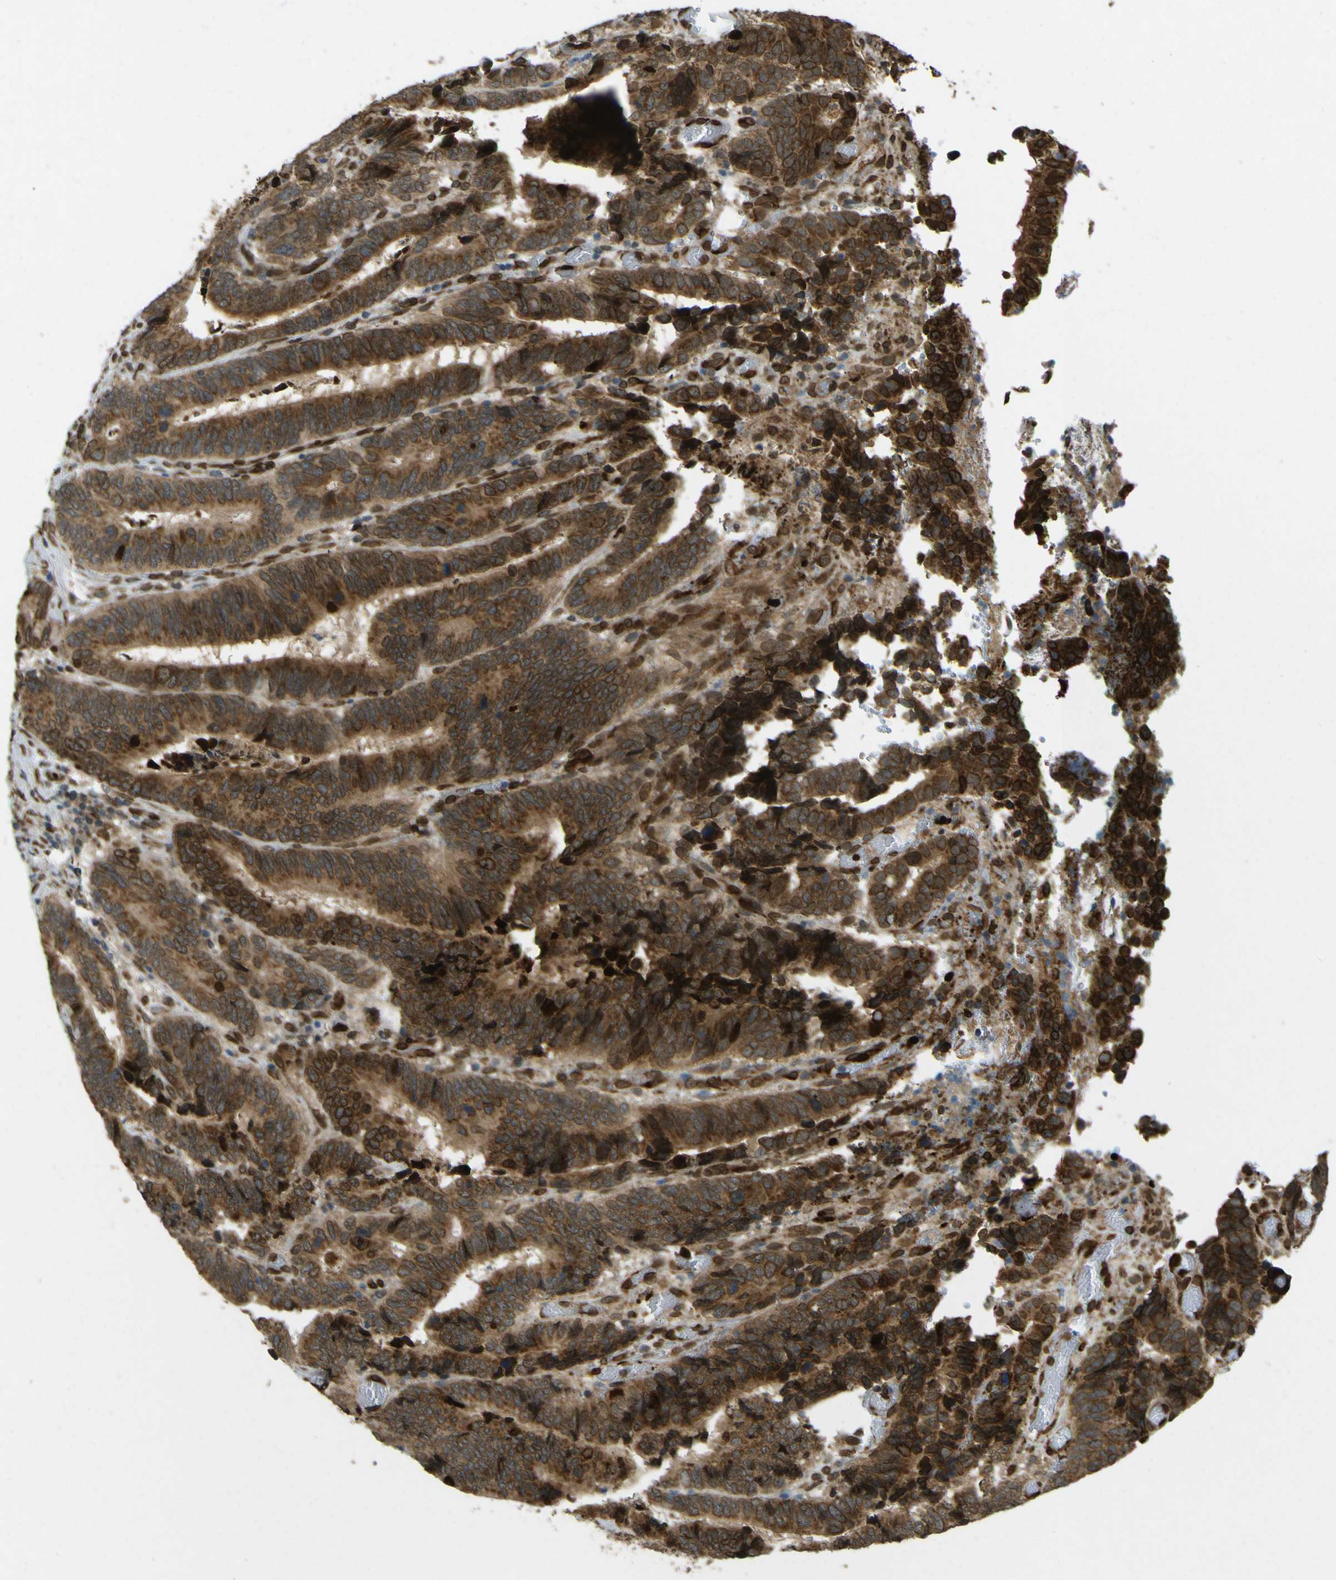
{"staining": {"intensity": "moderate", "quantity": ">75%", "location": "cytoplasmic/membranous"}, "tissue": "colorectal cancer", "cell_type": "Tumor cells", "image_type": "cancer", "snomed": [{"axis": "morphology", "description": "Adenocarcinoma, NOS"}, {"axis": "topography", "description": "Colon"}], "caption": "DAB immunohistochemical staining of human adenocarcinoma (colorectal) reveals moderate cytoplasmic/membranous protein positivity in about >75% of tumor cells. The staining was performed using DAB to visualize the protein expression in brown, while the nuclei were stained in blue with hematoxylin (Magnification: 20x).", "gene": "GALNT1", "patient": {"sex": "male", "age": 72}}